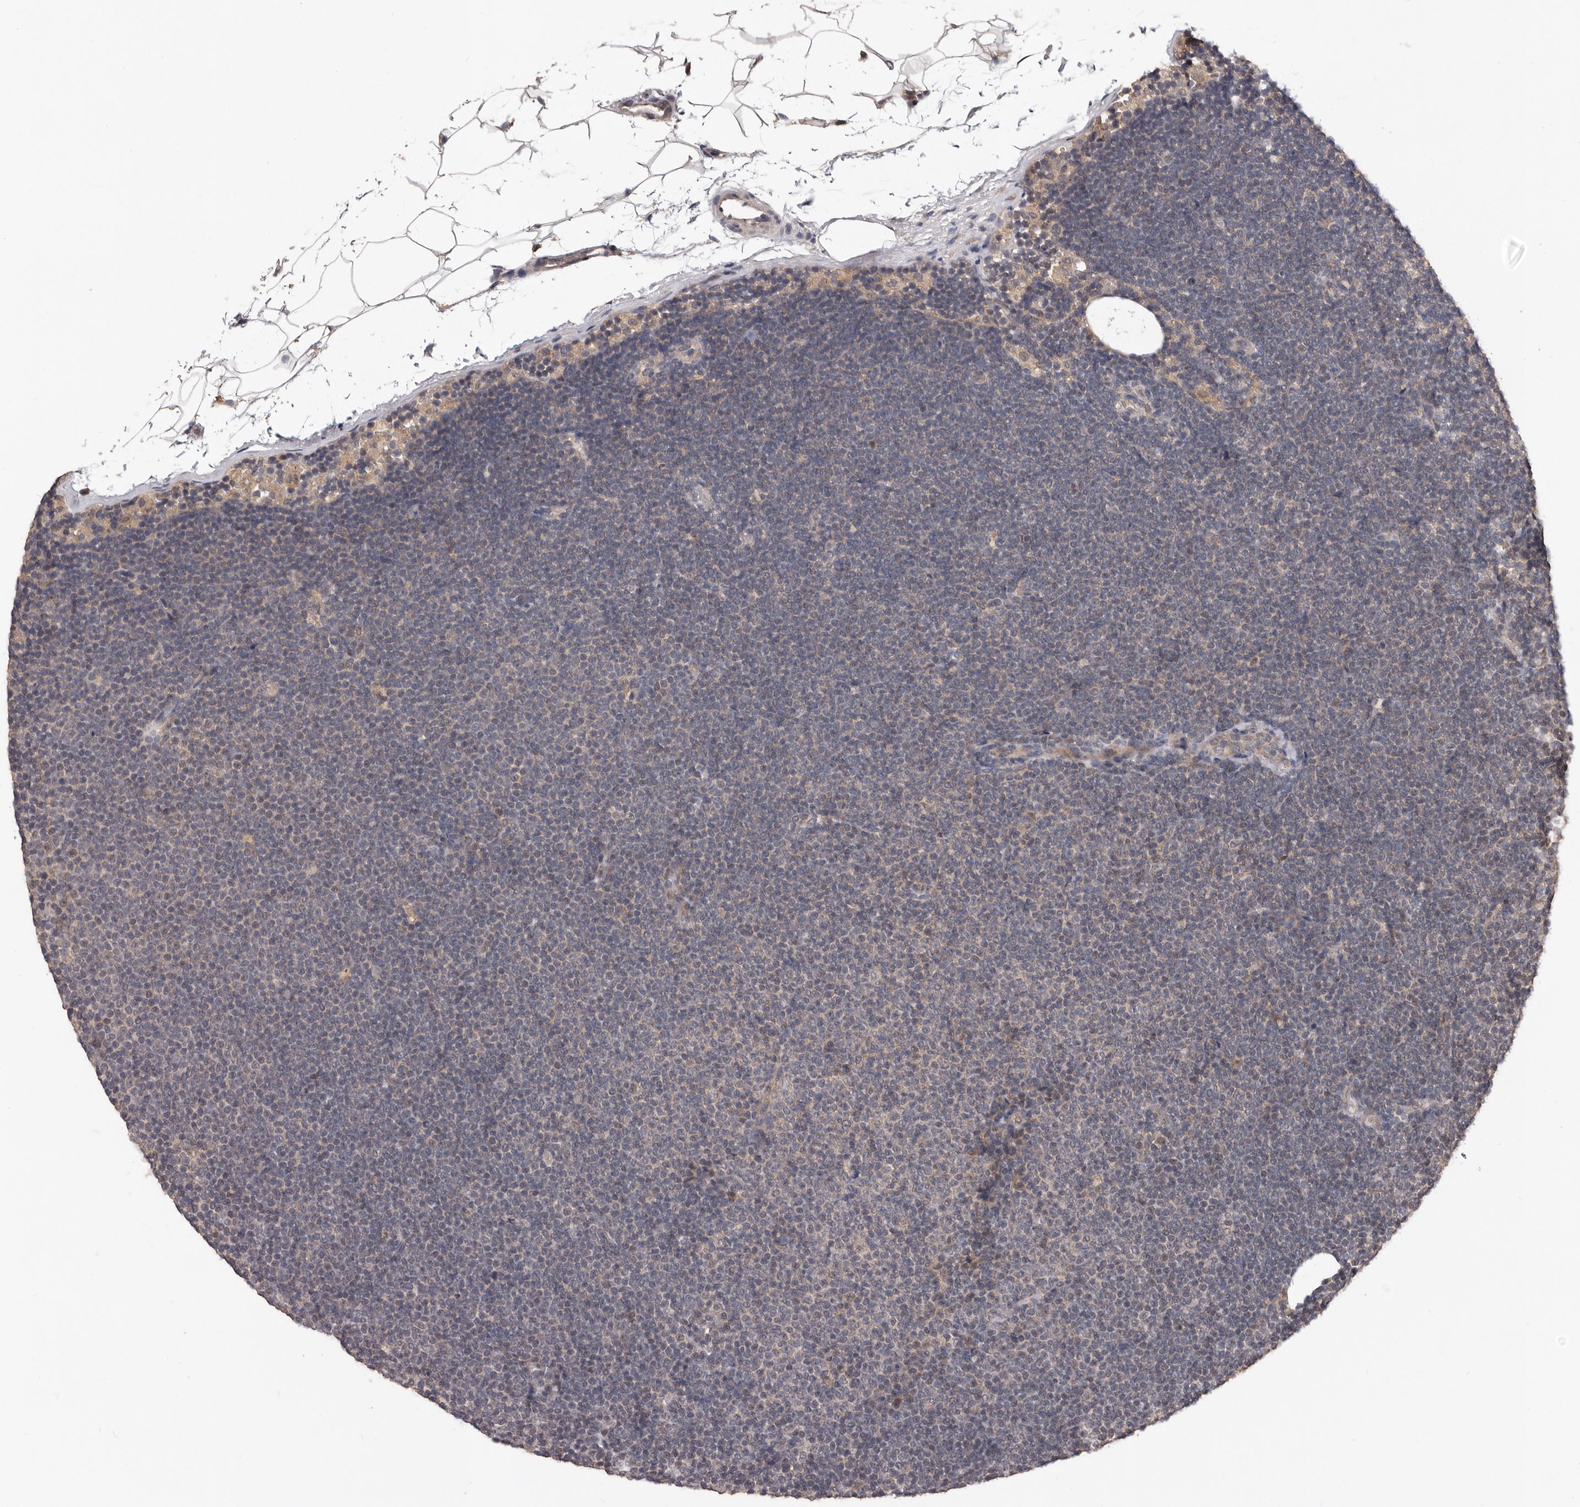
{"staining": {"intensity": "negative", "quantity": "none", "location": "none"}, "tissue": "lymphoma", "cell_type": "Tumor cells", "image_type": "cancer", "snomed": [{"axis": "morphology", "description": "Malignant lymphoma, non-Hodgkin's type, Low grade"}, {"axis": "topography", "description": "Lymph node"}], "caption": "There is no significant positivity in tumor cells of malignant lymphoma, non-Hodgkin's type (low-grade).", "gene": "VPS37A", "patient": {"sex": "female", "age": 53}}